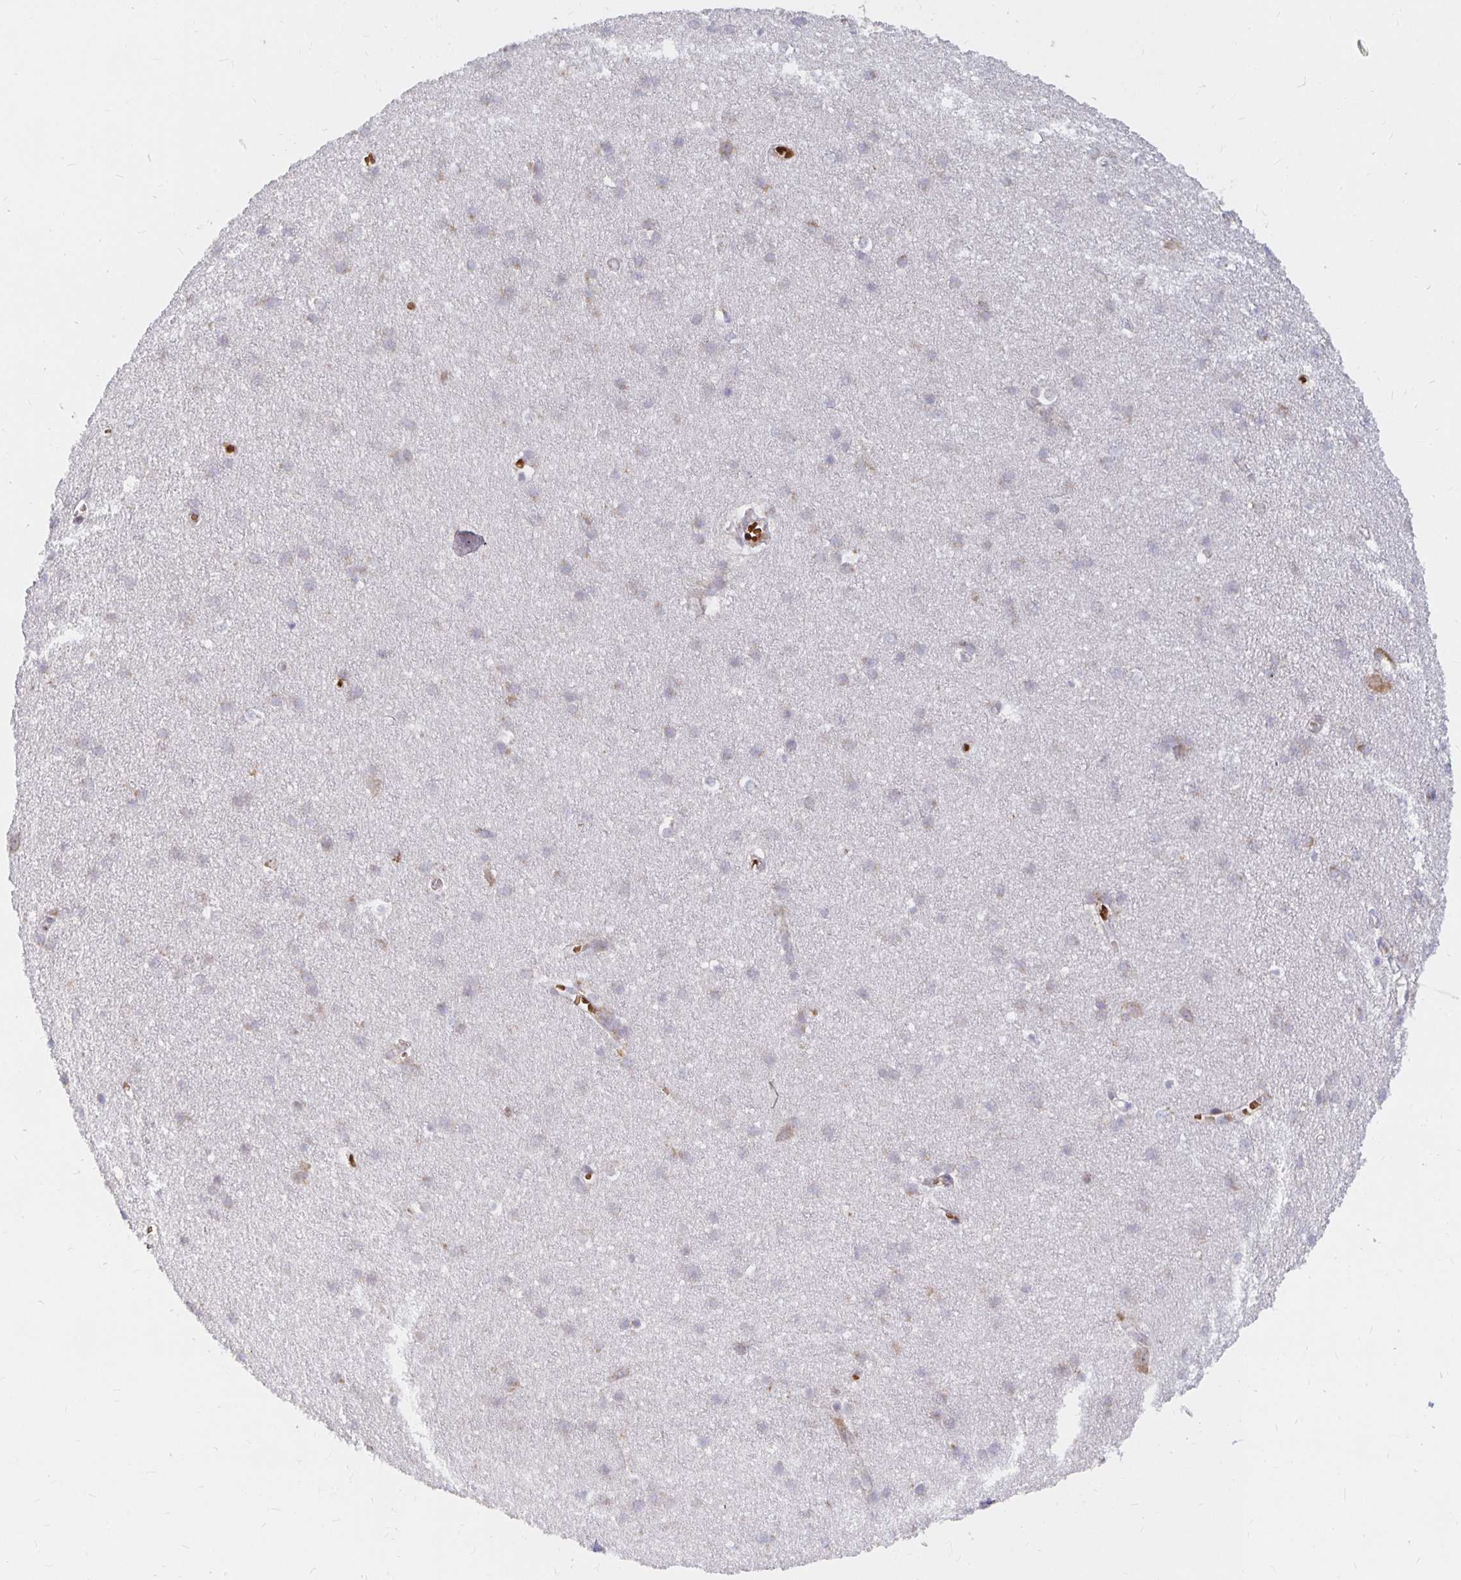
{"staining": {"intensity": "weak", "quantity": "<25%", "location": "cytoplasmic/membranous"}, "tissue": "cerebral cortex", "cell_type": "Endothelial cells", "image_type": "normal", "snomed": [{"axis": "morphology", "description": "Normal tissue, NOS"}, {"axis": "topography", "description": "Cerebral cortex"}], "caption": "This is a micrograph of IHC staining of normal cerebral cortex, which shows no expression in endothelial cells.", "gene": "MRPL28", "patient": {"sex": "male", "age": 37}}